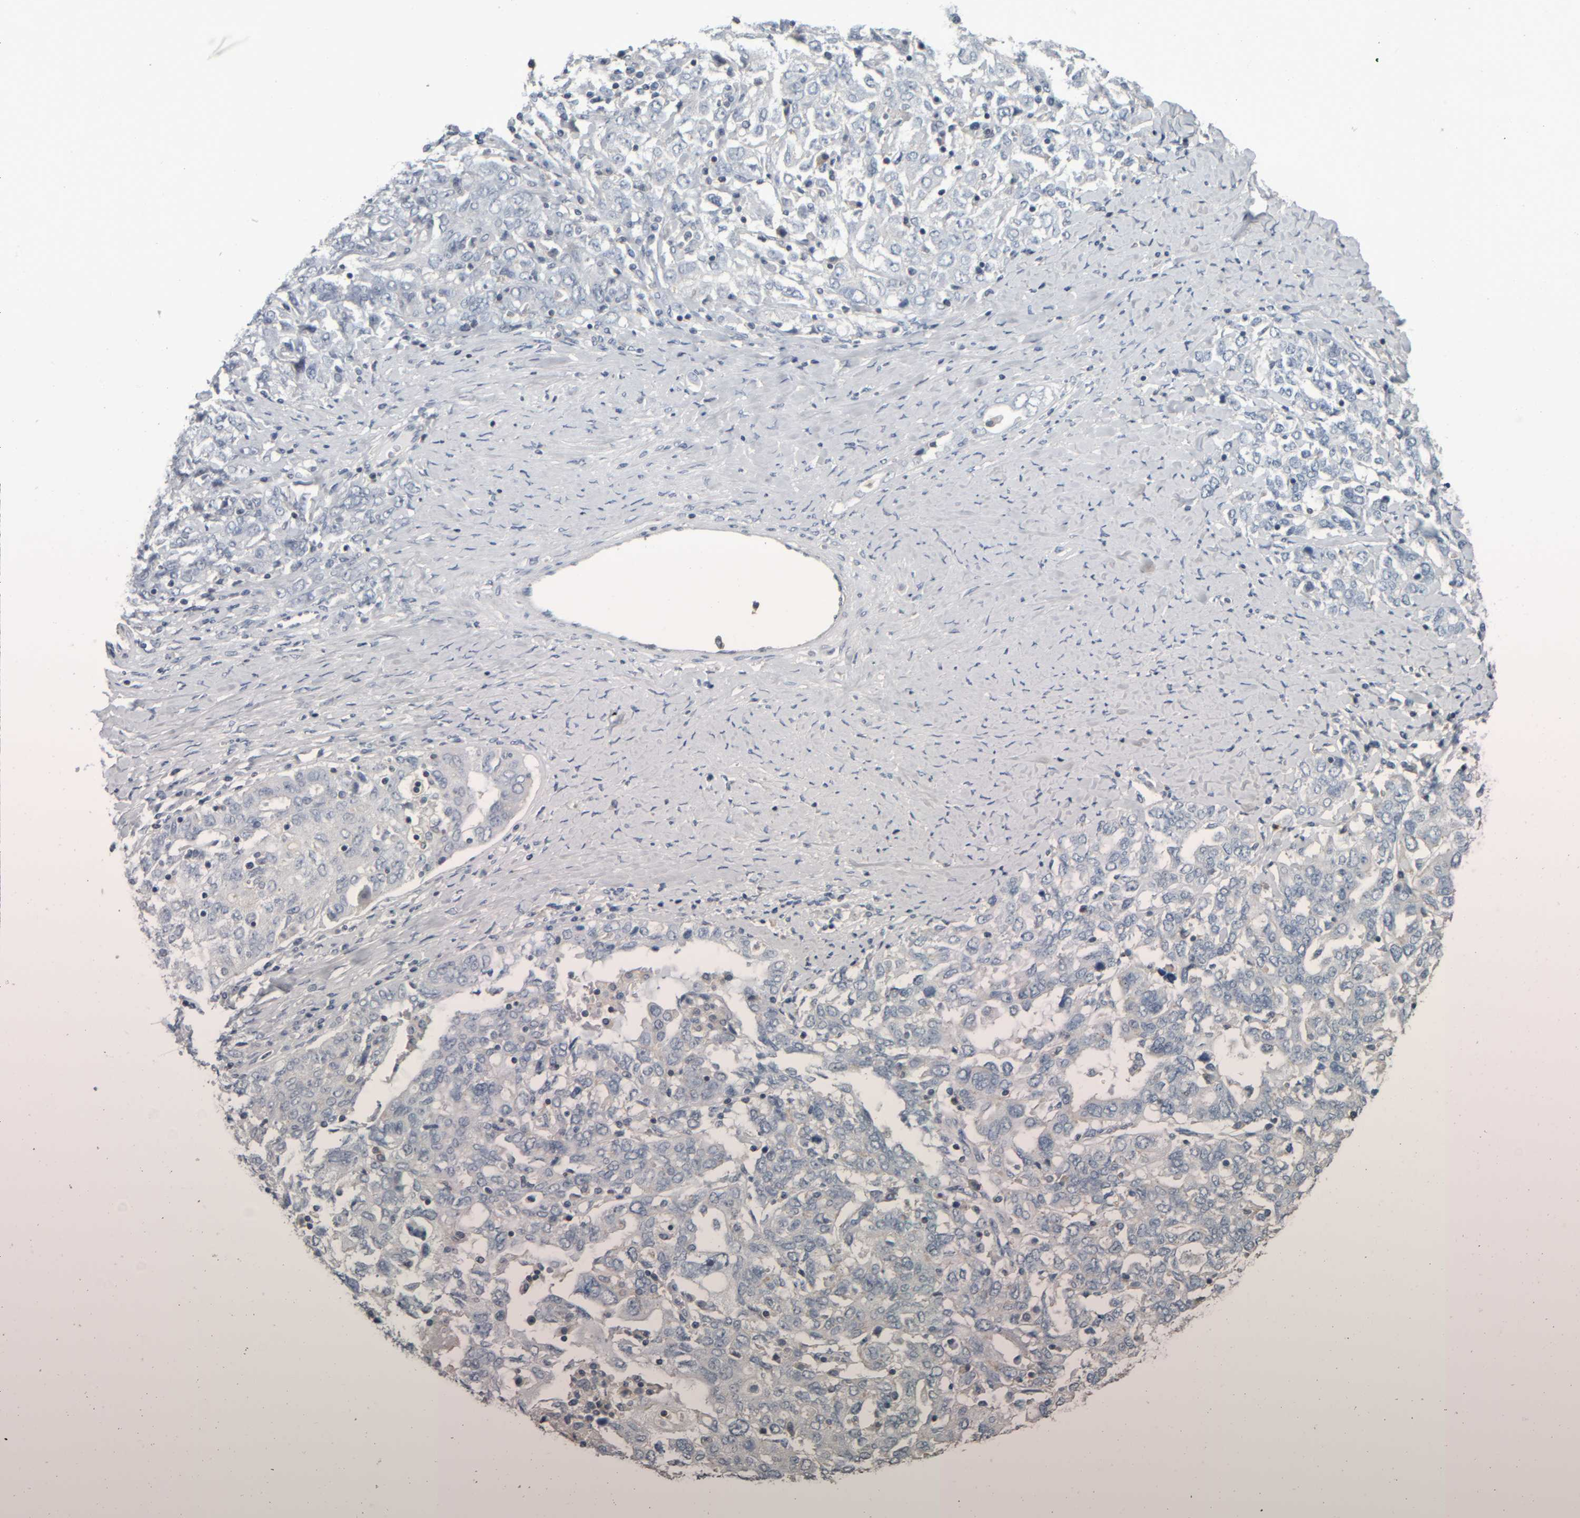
{"staining": {"intensity": "negative", "quantity": "none", "location": "none"}, "tissue": "ovarian cancer", "cell_type": "Tumor cells", "image_type": "cancer", "snomed": [{"axis": "morphology", "description": "Carcinoma, endometroid"}, {"axis": "topography", "description": "Ovary"}], "caption": "Tumor cells are negative for brown protein staining in ovarian cancer.", "gene": "CAVIN4", "patient": {"sex": "female", "age": 62}}